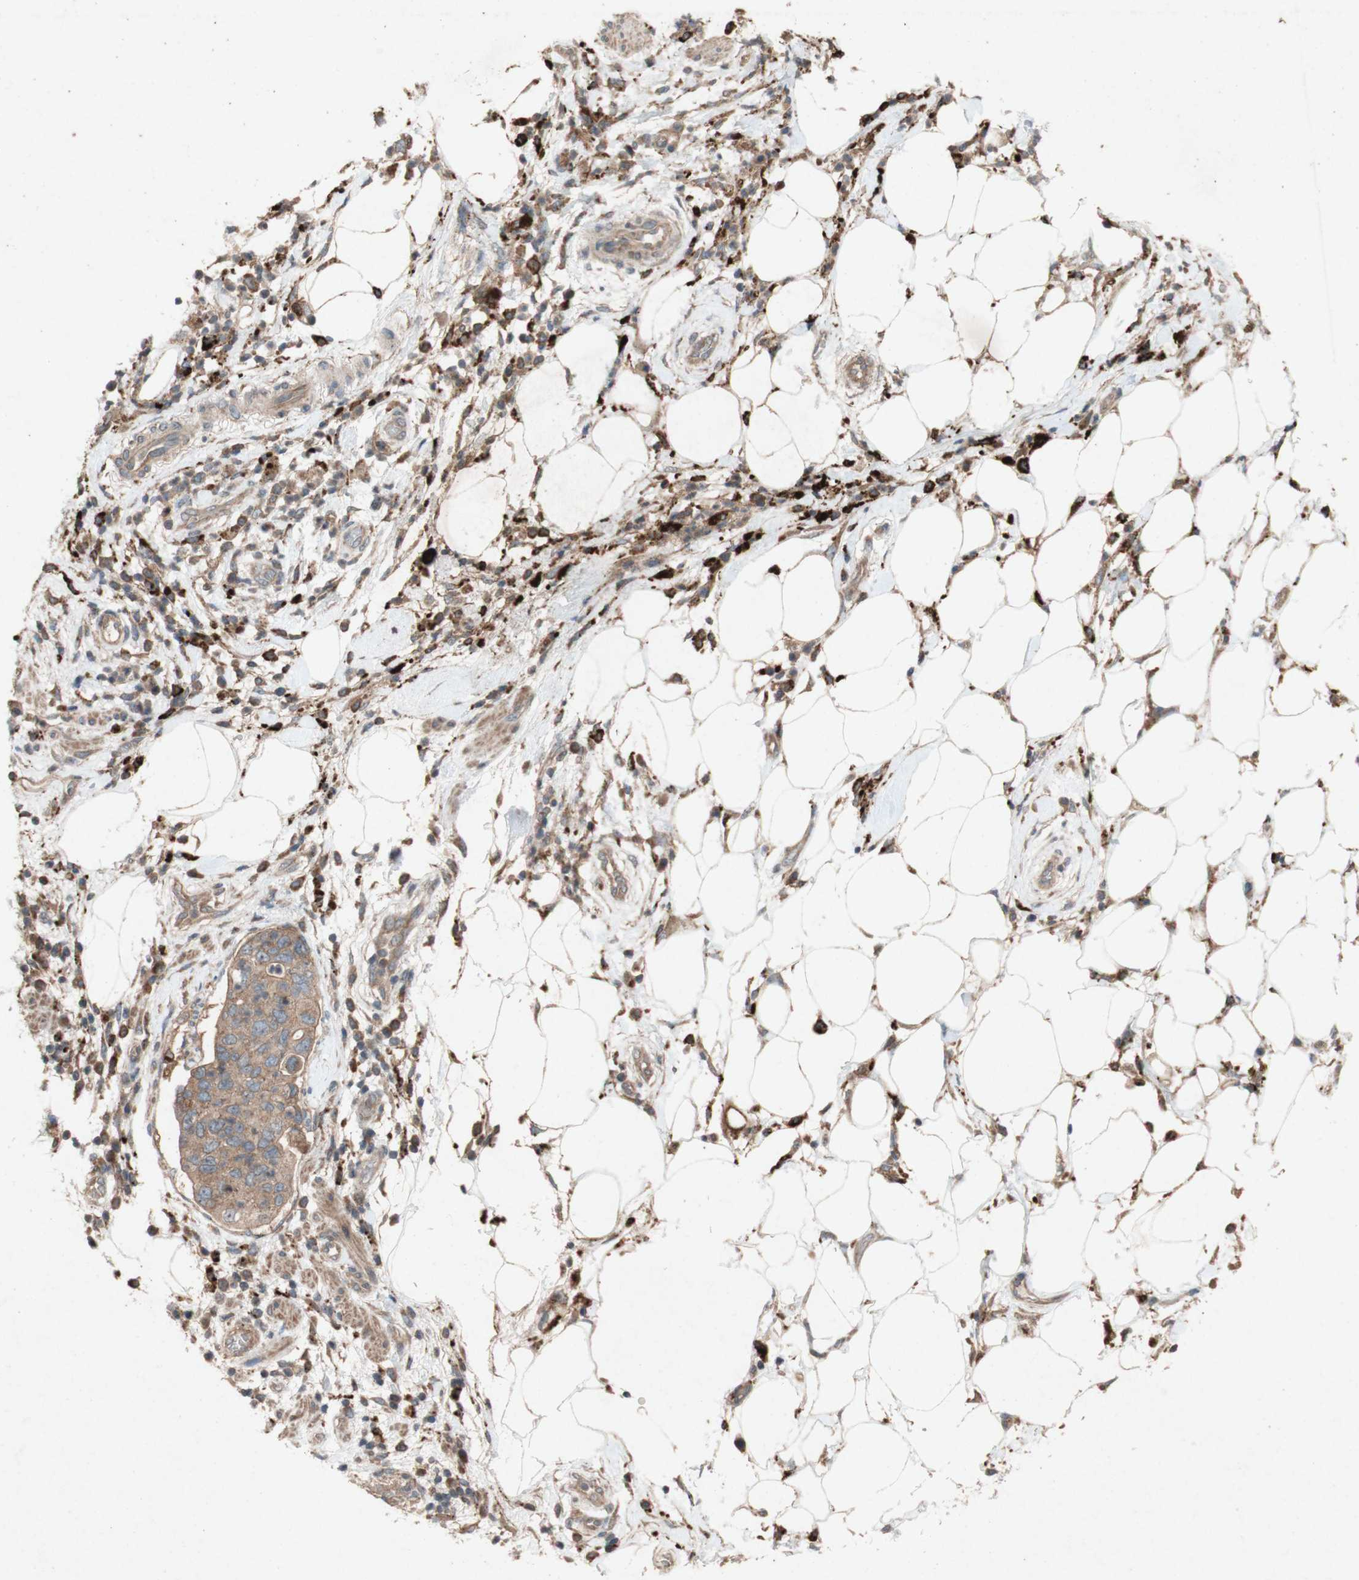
{"staining": {"intensity": "moderate", "quantity": ">75%", "location": "cytoplasmic/membranous"}, "tissue": "pancreatic cancer", "cell_type": "Tumor cells", "image_type": "cancer", "snomed": [{"axis": "morphology", "description": "Adenocarcinoma, NOS"}, {"axis": "topography", "description": "Pancreas"}], "caption": "Adenocarcinoma (pancreatic) was stained to show a protein in brown. There is medium levels of moderate cytoplasmic/membranous expression in approximately >75% of tumor cells.", "gene": "ATP6V1F", "patient": {"sex": "female", "age": 71}}